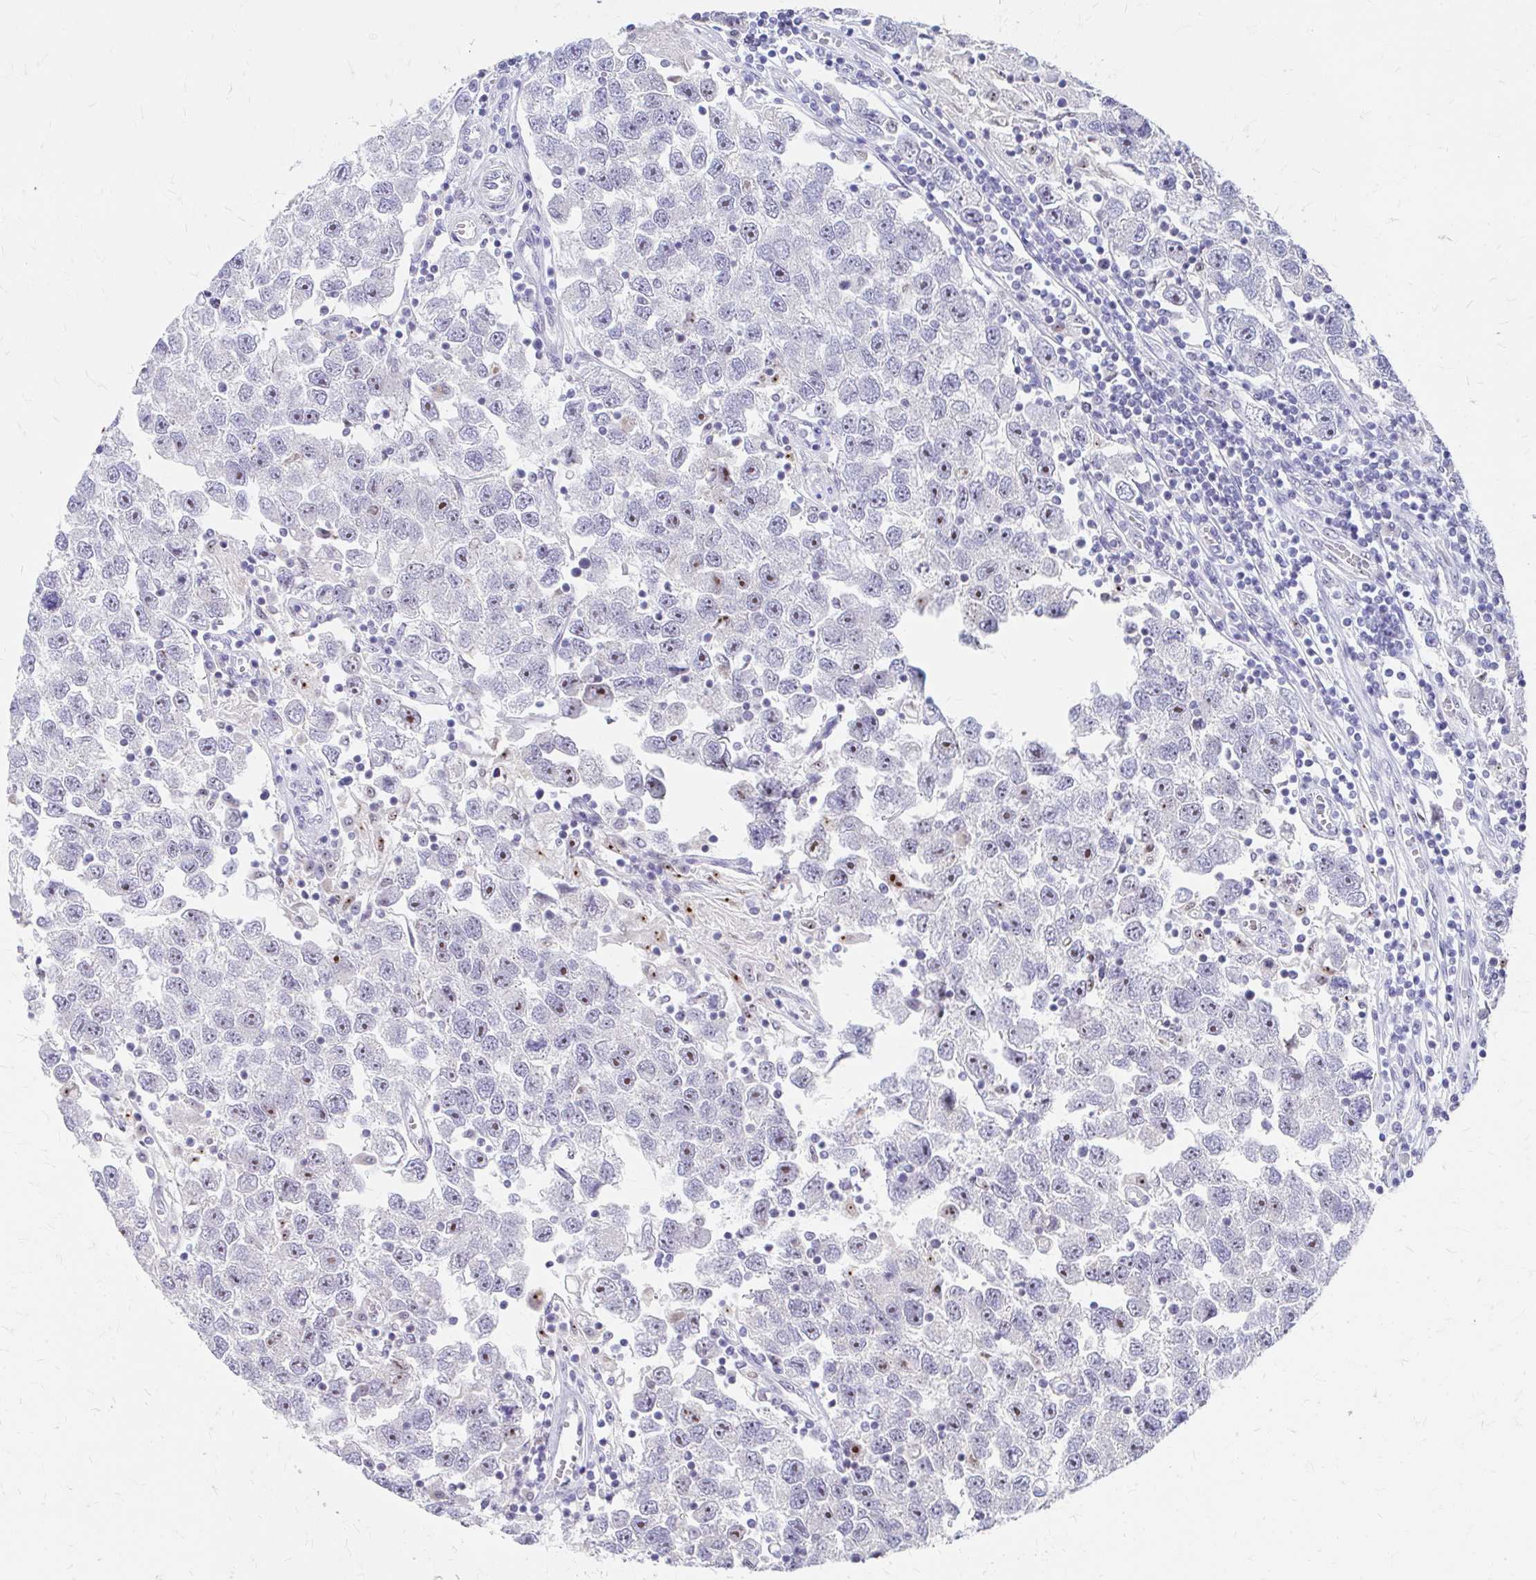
{"staining": {"intensity": "moderate", "quantity": "<25%", "location": "nuclear"}, "tissue": "testis cancer", "cell_type": "Tumor cells", "image_type": "cancer", "snomed": [{"axis": "morphology", "description": "Seminoma, NOS"}, {"axis": "topography", "description": "Testis"}], "caption": "Immunohistochemistry (IHC) staining of seminoma (testis), which displays low levels of moderate nuclear expression in about <25% of tumor cells indicating moderate nuclear protein staining. The staining was performed using DAB (brown) for protein detection and nuclei were counterstained in hematoxylin (blue).", "gene": "GTF2H1", "patient": {"sex": "male", "age": 26}}